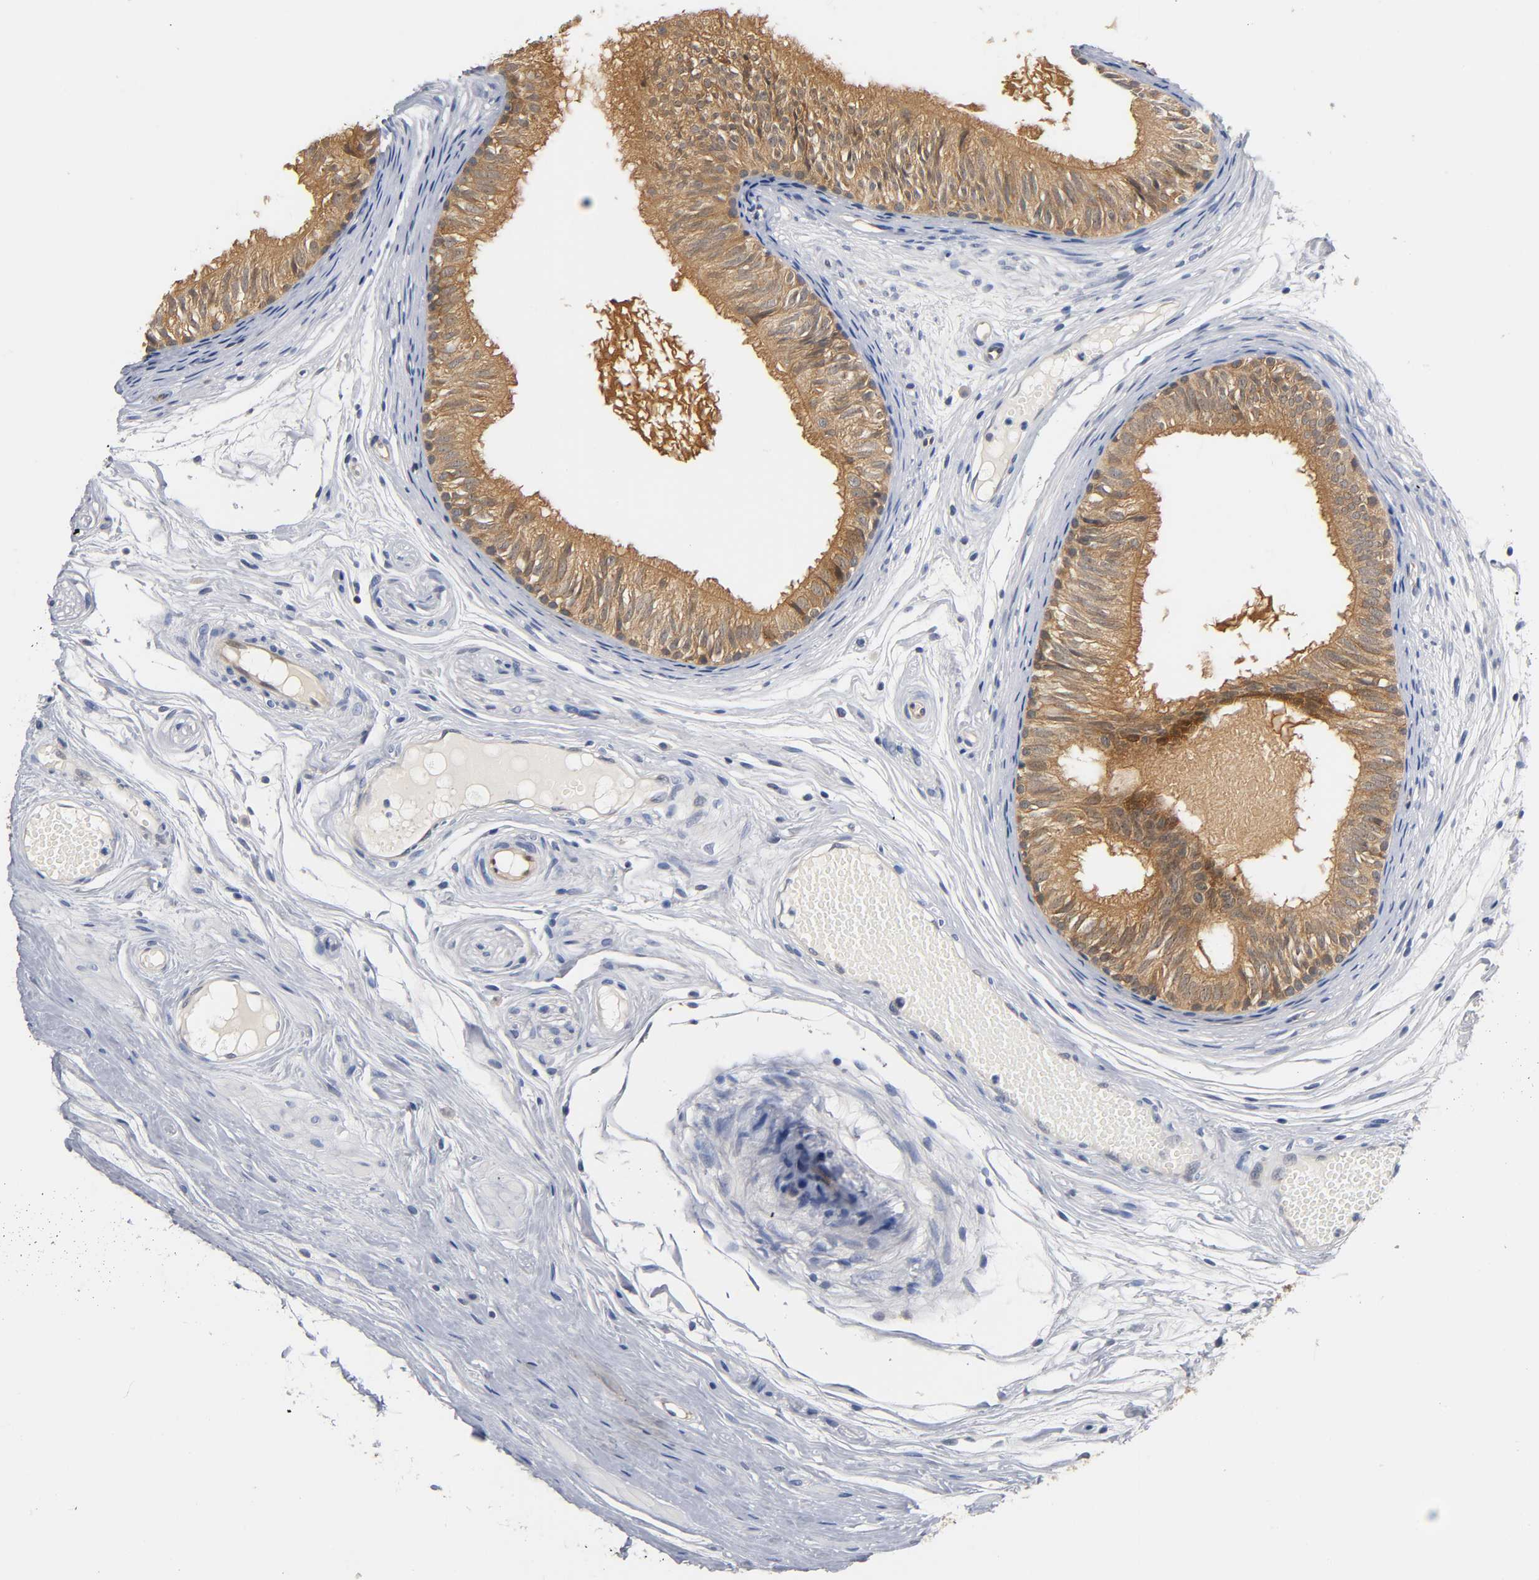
{"staining": {"intensity": "moderate", "quantity": ">75%", "location": "cytoplasmic/membranous"}, "tissue": "epididymis", "cell_type": "Glandular cells", "image_type": "normal", "snomed": [{"axis": "morphology", "description": "Normal tissue, NOS"}, {"axis": "morphology", "description": "Atrophy, NOS"}, {"axis": "topography", "description": "Testis"}, {"axis": "topography", "description": "Epididymis"}], "caption": "Protein analysis of normal epididymis exhibits moderate cytoplasmic/membranous expression in about >75% of glandular cells. Using DAB (3,3'-diaminobenzidine) (brown) and hematoxylin (blue) stains, captured at high magnification using brightfield microscopy.", "gene": "FYN", "patient": {"sex": "male", "age": 18}}